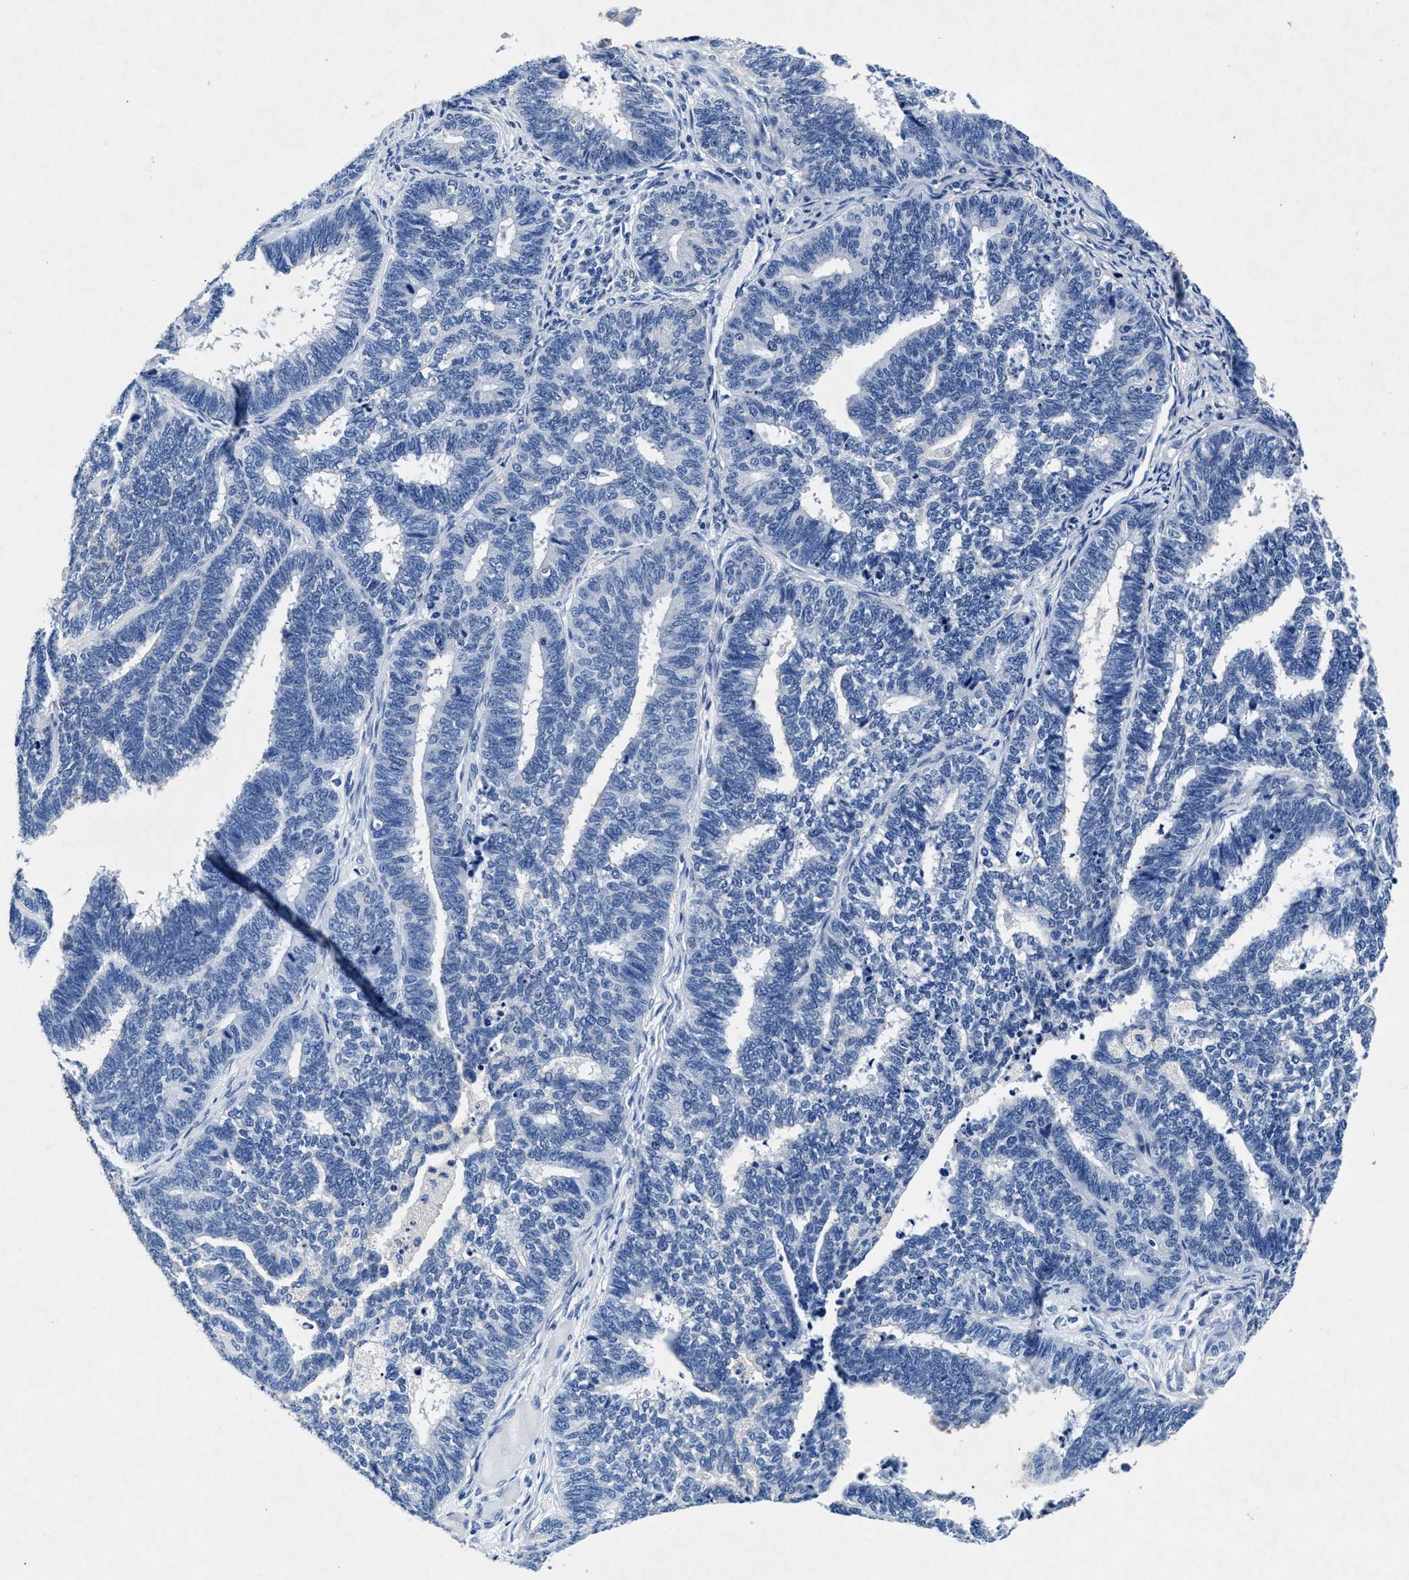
{"staining": {"intensity": "negative", "quantity": "none", "location": "none"}, "tissue": "endometrial cancer", "cell_type": "Tumor cells", "image_type": "cancer", "snomed": [{"axis": "morphology", "description": "Adenocarcinoma, NOS"}, {"axis": "topography", "description": "Endometrium"}], "caption": "Human endometrial cancer (adenocarcinoma) stained for a protein using immunohistochemistry demonstrates no expression in tumor cells.", "gene": "MAP6", "patient": {"sex": "female", "age": 70}}